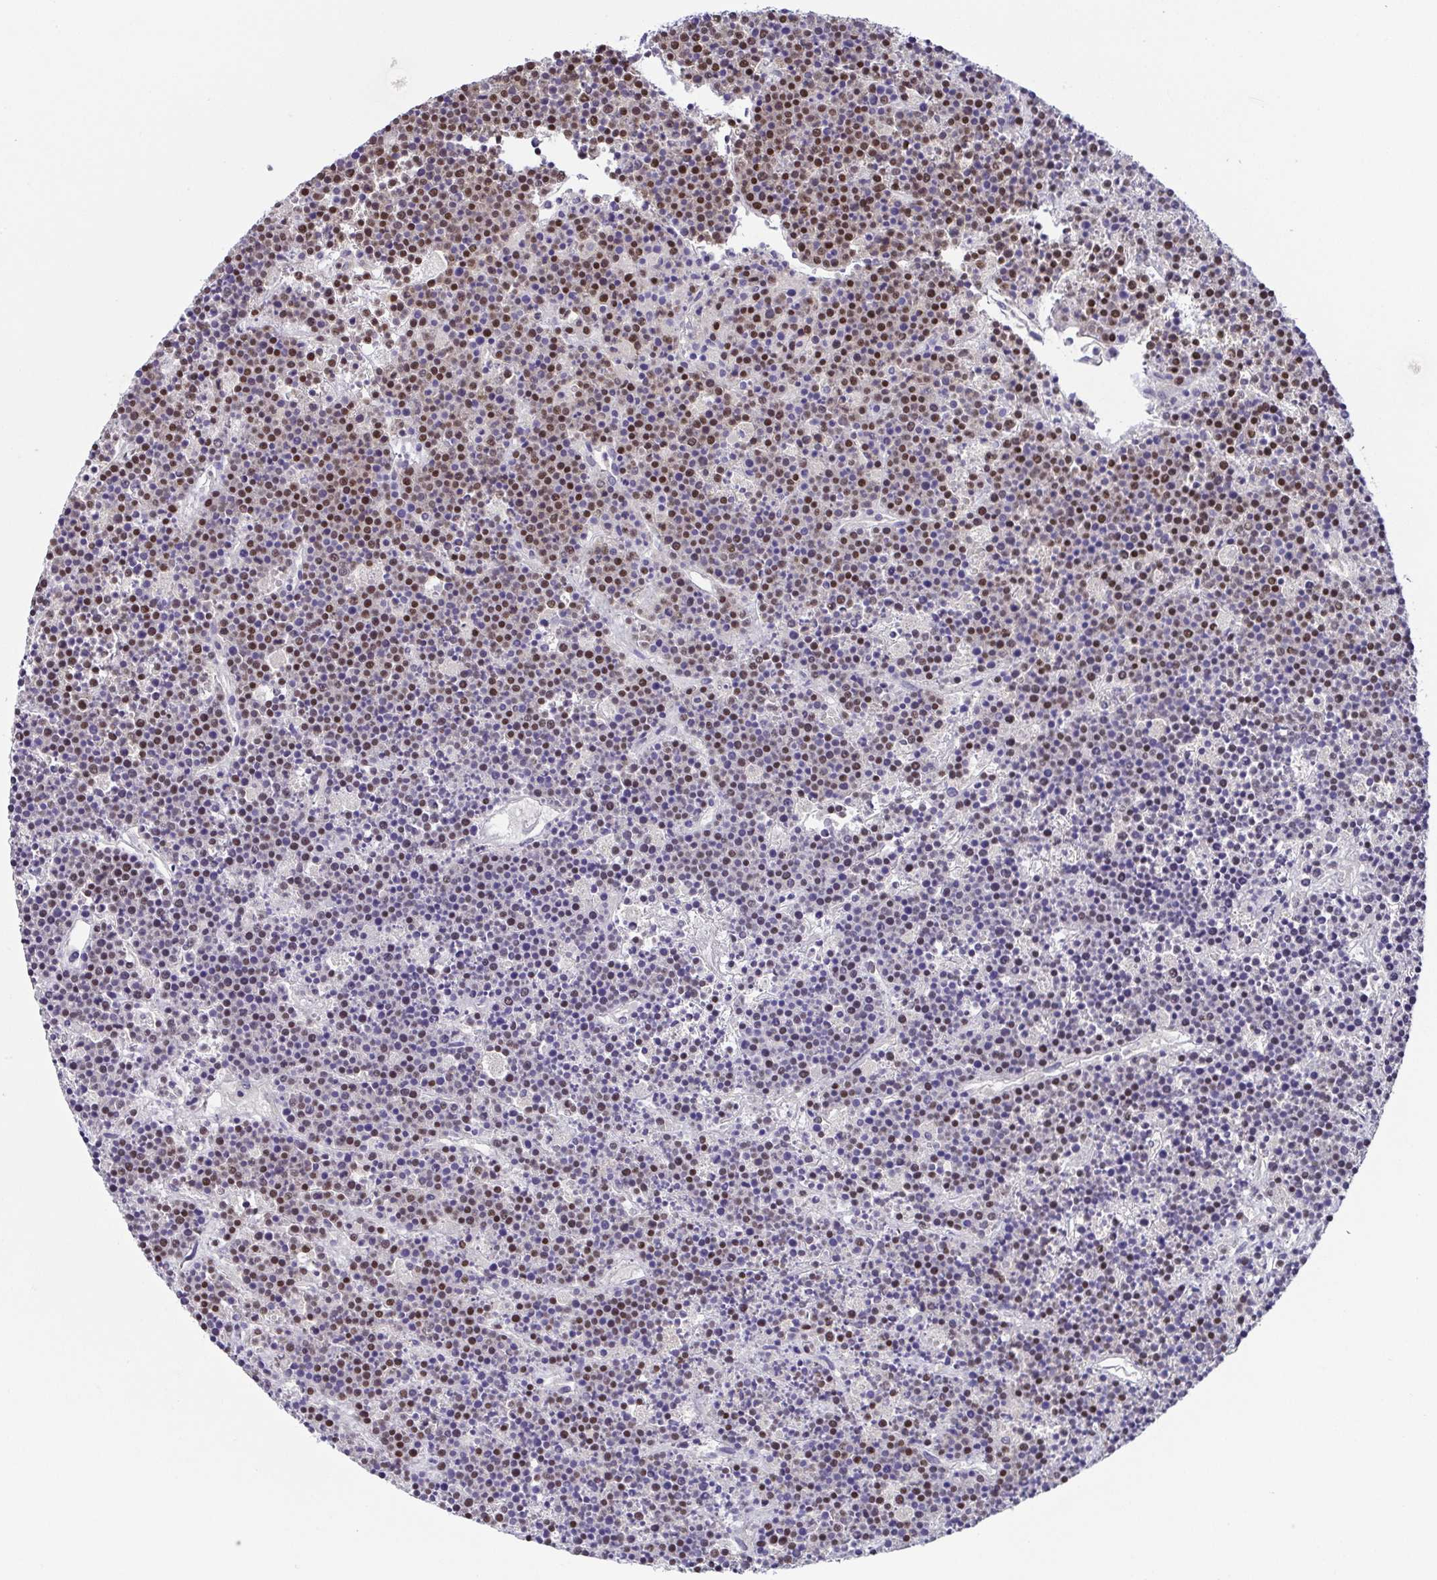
{"staining": {"intensity": "moderate", "quantity": "25%-75%", "location": "nuclear"}, "tissue": "lymphoma", "cell_type": "Tumor cells", "image_type": "cancer", "snomed": [{"axis": "morphology", "description": "Malignant lymphoma, non-Hodgkin's type, High grade"}, {"axis": "topography", "description": "Ovary"}], "caption": "High-grade malignant lymphoma, non-Hodgkin's type stained with DAB immunohistochemistry shows medium levels of moderate nuclear expression in approximately 25%-75% of tumor cells.", "gene": "TCF3", "patient": {"sex": "female", "age": 56}}